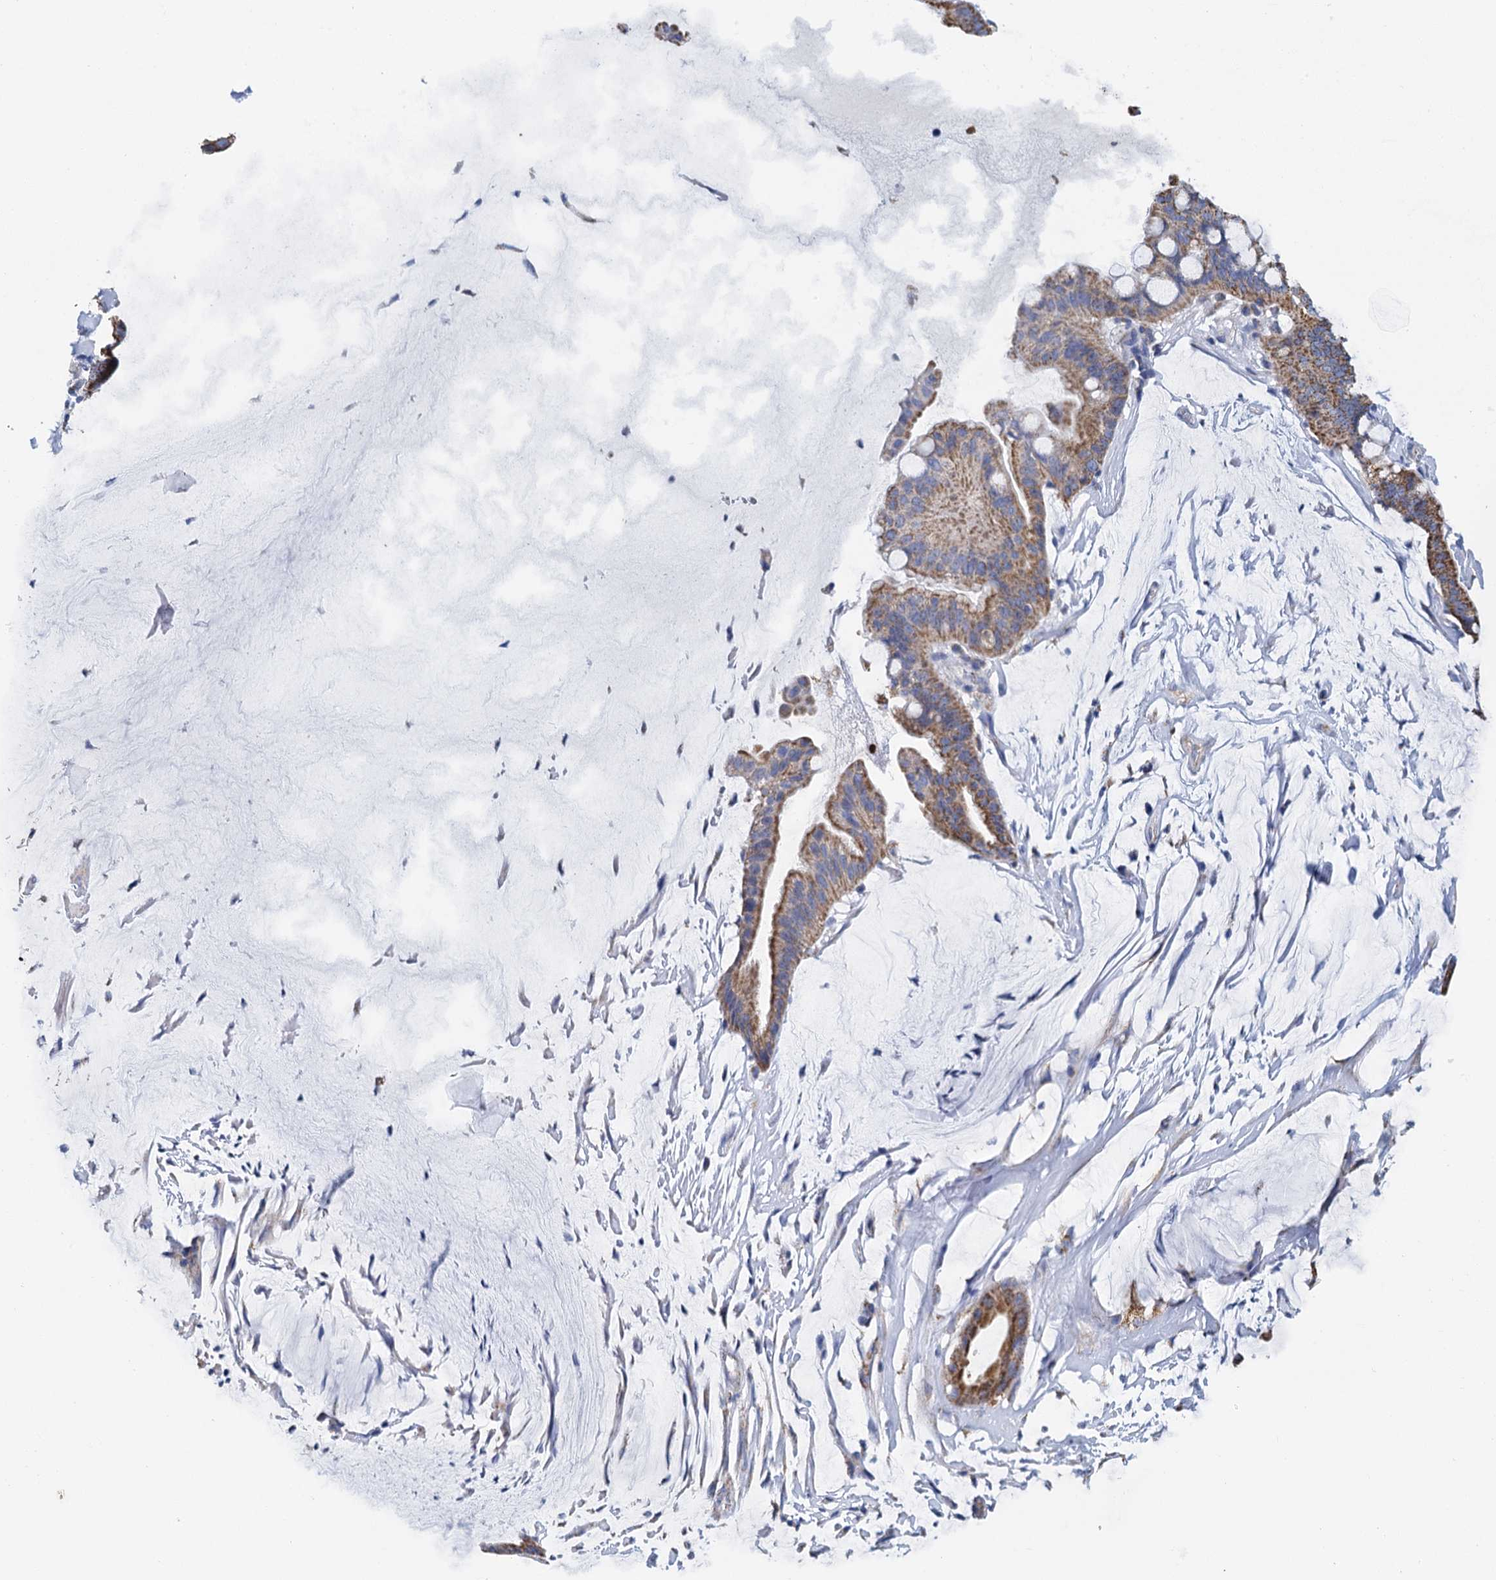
{"staining": {"intensity": "moderate", "quantity": ">75%", "location": "cytoplasmic/membranous"}, "tissue": "ovarian cancer", "cell_type": "Tumor cells", "image_type": "cancer", "snomed": [{"axis": "morphology", "description": "Cystadenocarcinoma, mucinous, NOS"}, {"axis": "topography", "description": "Ovary"}], "caption": "Tumor cells show medium levels of moderate cytoplasmic/membranous staining in about >75% of cells in human ovarian mucinous cystadenocarcinoma.", "gene": "CCP110", "patient": {"sex": "female", "age": 73}}